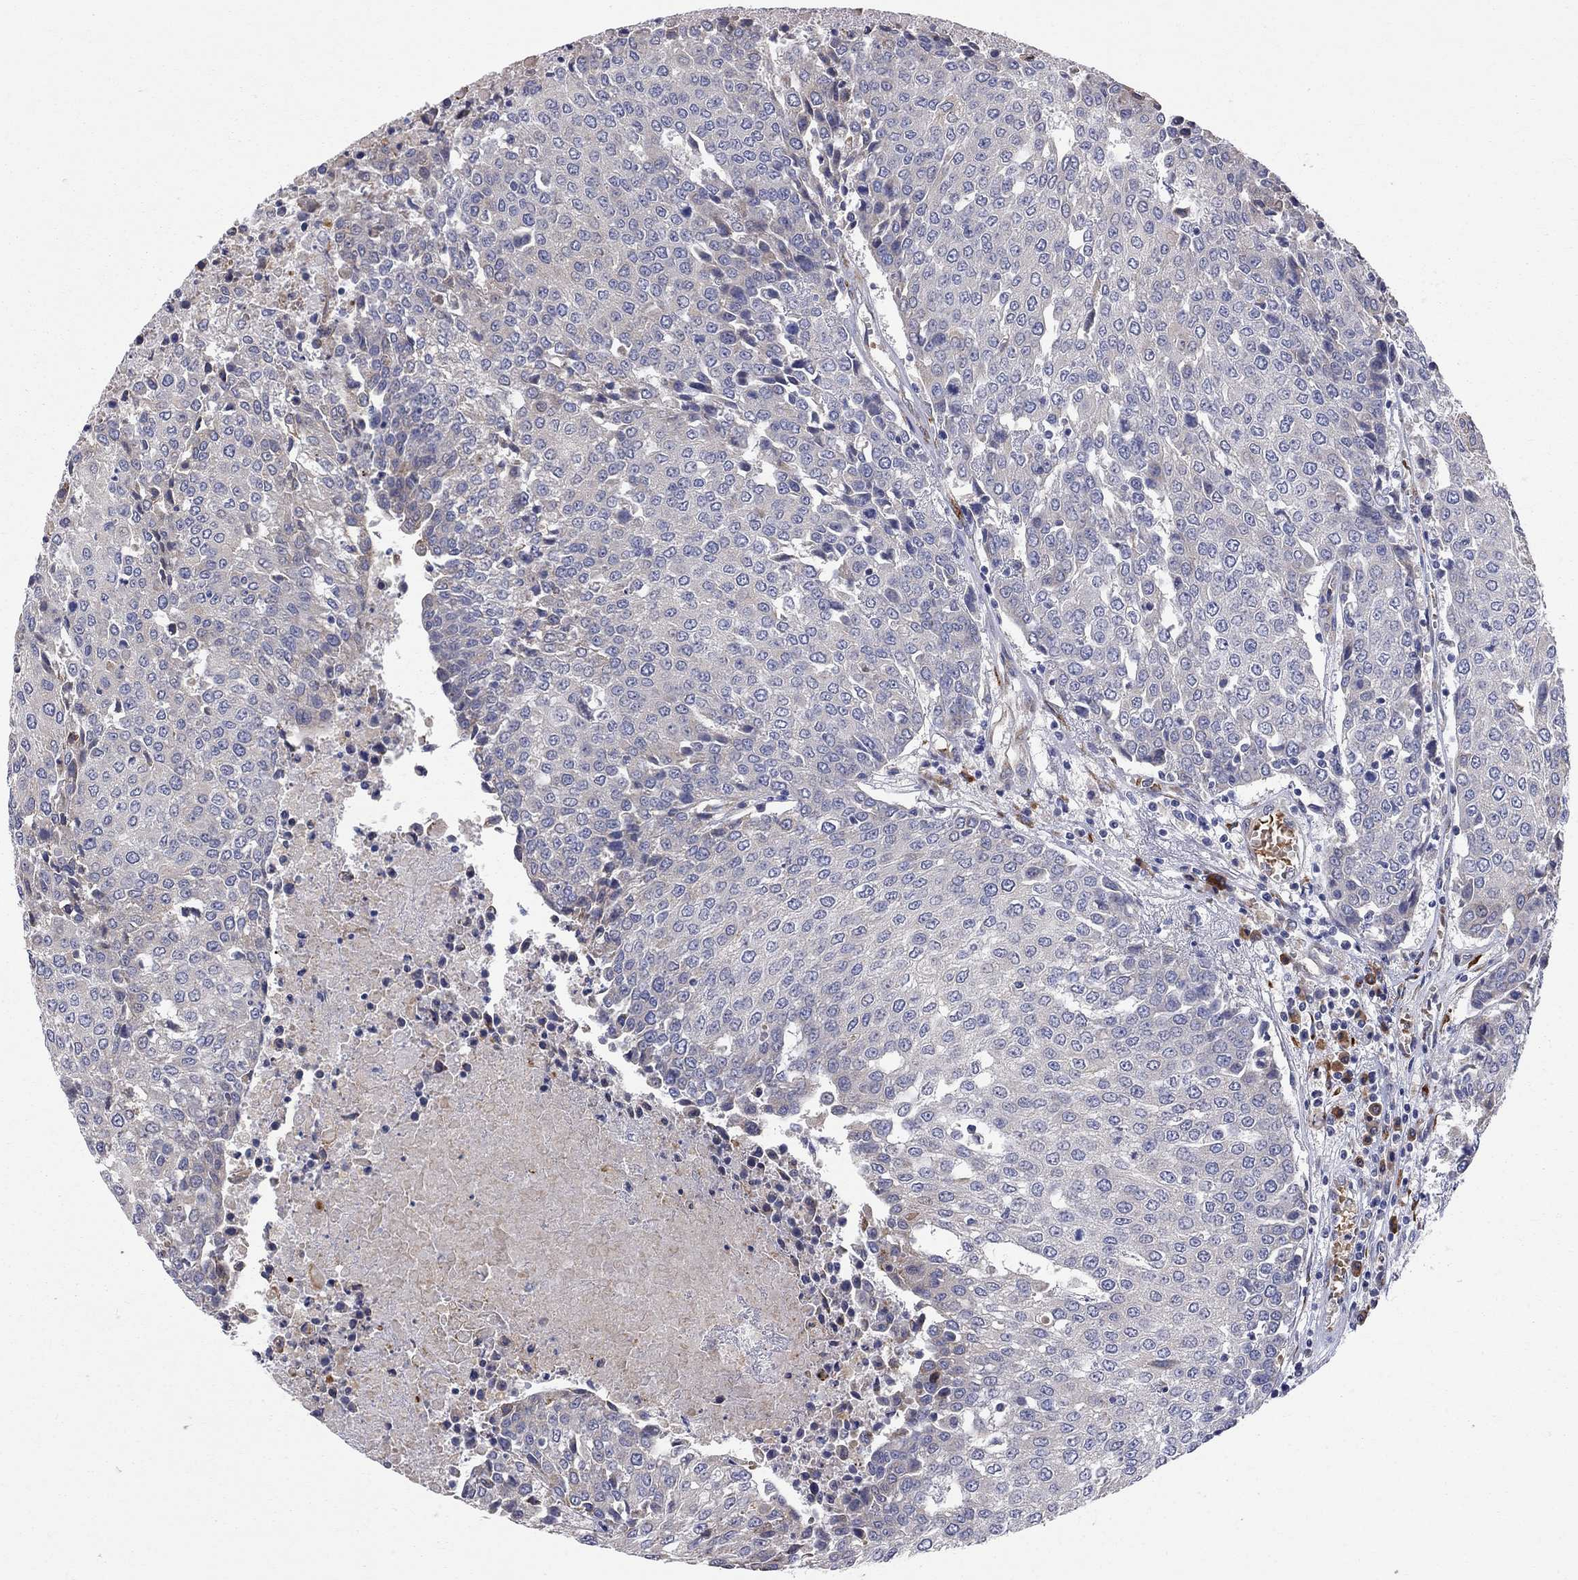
{"staining": {"intensity": "negative", "quantity": "none", "location": "none"}, "tissue": "urothelial cancer", "cell_type": "Tumor cells", "image_type": "cancer", "snomed": [{"axis": "morphology", "description": "Urothelial carcinoma, High grade"}, {"axis": "topography", "description": "Urinary bladder"}], "caption": "Tumor cells show no significant protein staining in high-grade urothelial carcinoma.", "gene": "CASTOR1", "patient": {"sex": "female", "age": 85}}